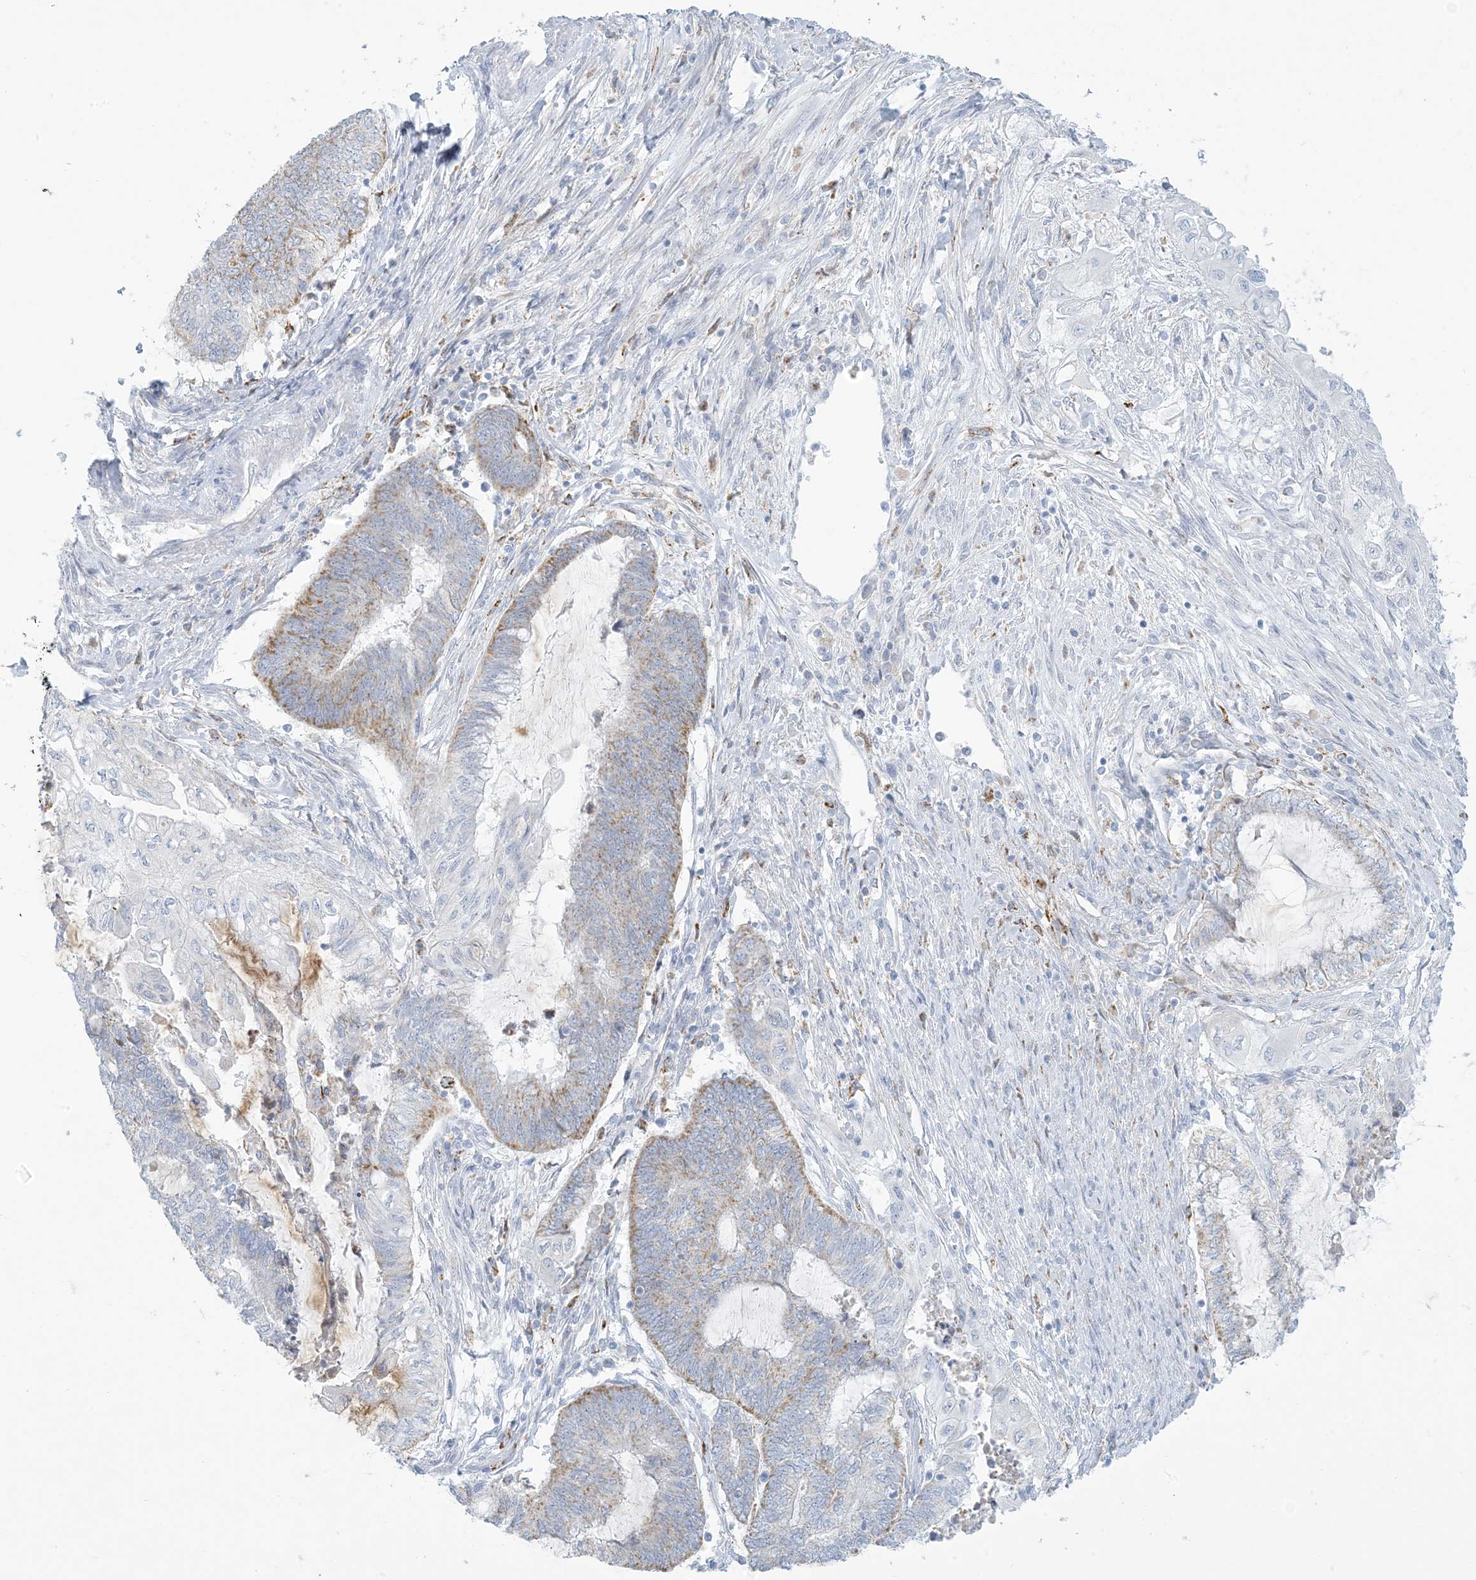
{"staining": {"intensity": "weak", "quantity": "25%-75%", "location": "cytoplasmic/membranous"}, "tissue": "endometrial cancer", "cell_type": "Tumor cells", "image_type": "cancer", "snomed": [{"axis": "morphology", "description": "Adenocarcinoma, NOS"}, {"axis": "topography", "description": "Uterus"}, {"axis": "topography", "description": "Endometrium"}], "caption": "The image exhibits a brown stain indicating the presence of a protein in the cytoplasmic/membranous of tumor cells in endometrial cancer (adenocarcinoma).", "gene": "ZDHHC4", "patient": {"sex": "female", "age": 70}}